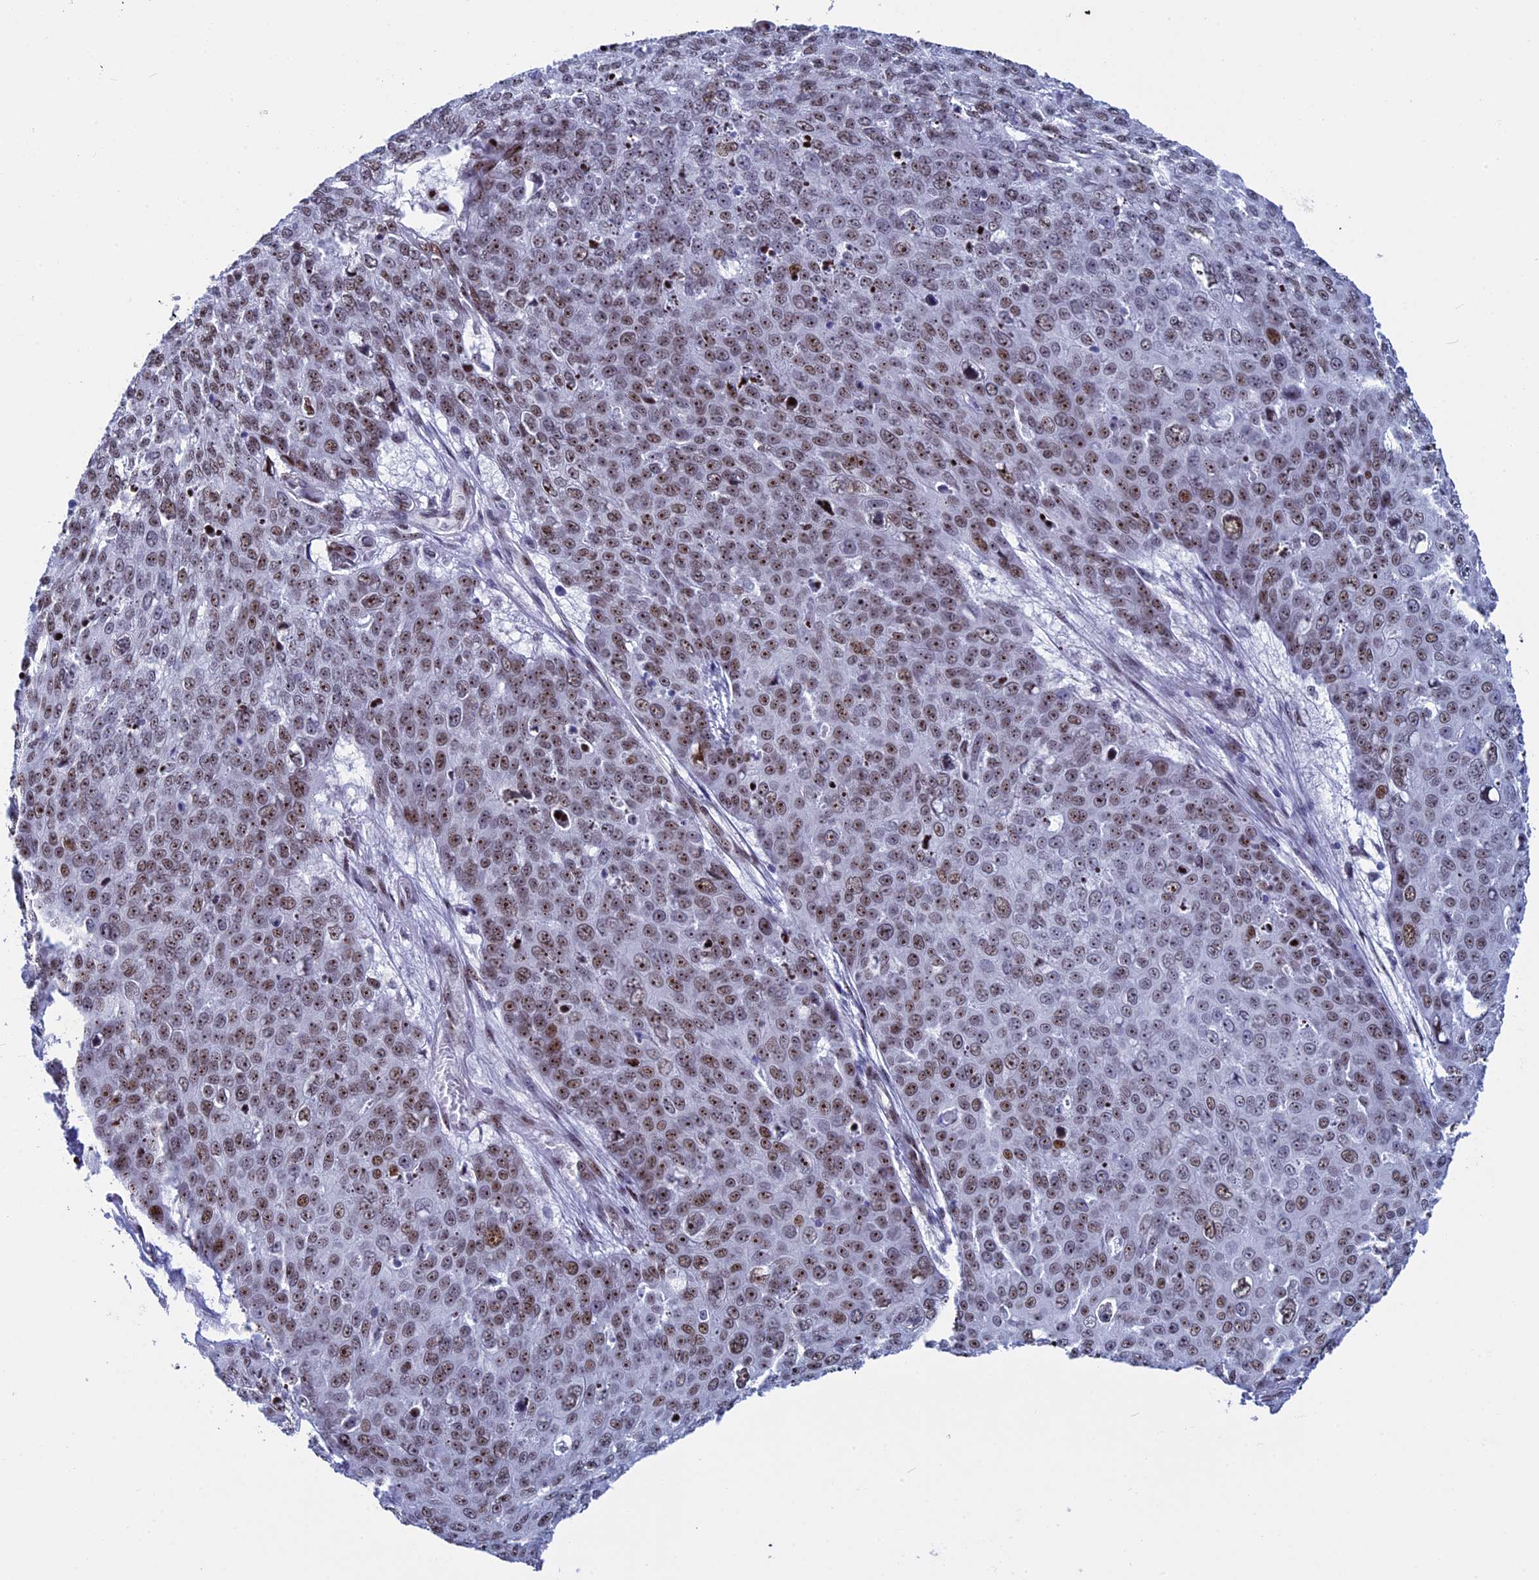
{"staining": {"intensity": "moderate", "quantity": ">75%", "location": "nuclear"}, "tissue": "skin cancer", "cell_type": "Tumor cells", "image_type": "cancer", "snomed": [{"axis": "morphology", "description": "Squamous cell carcinoma, NOS"}, {"axis": "topography", "description": "Skin"}], "caption": "DAB (3,3'-diaminobenzidine) immunohistochemical staining of skin cancer displays moderate nuclear protein staining in approximately >75% of tumor cells.", "gene": "CCDC86", "patient": {"sex": "male", "age": 71}}